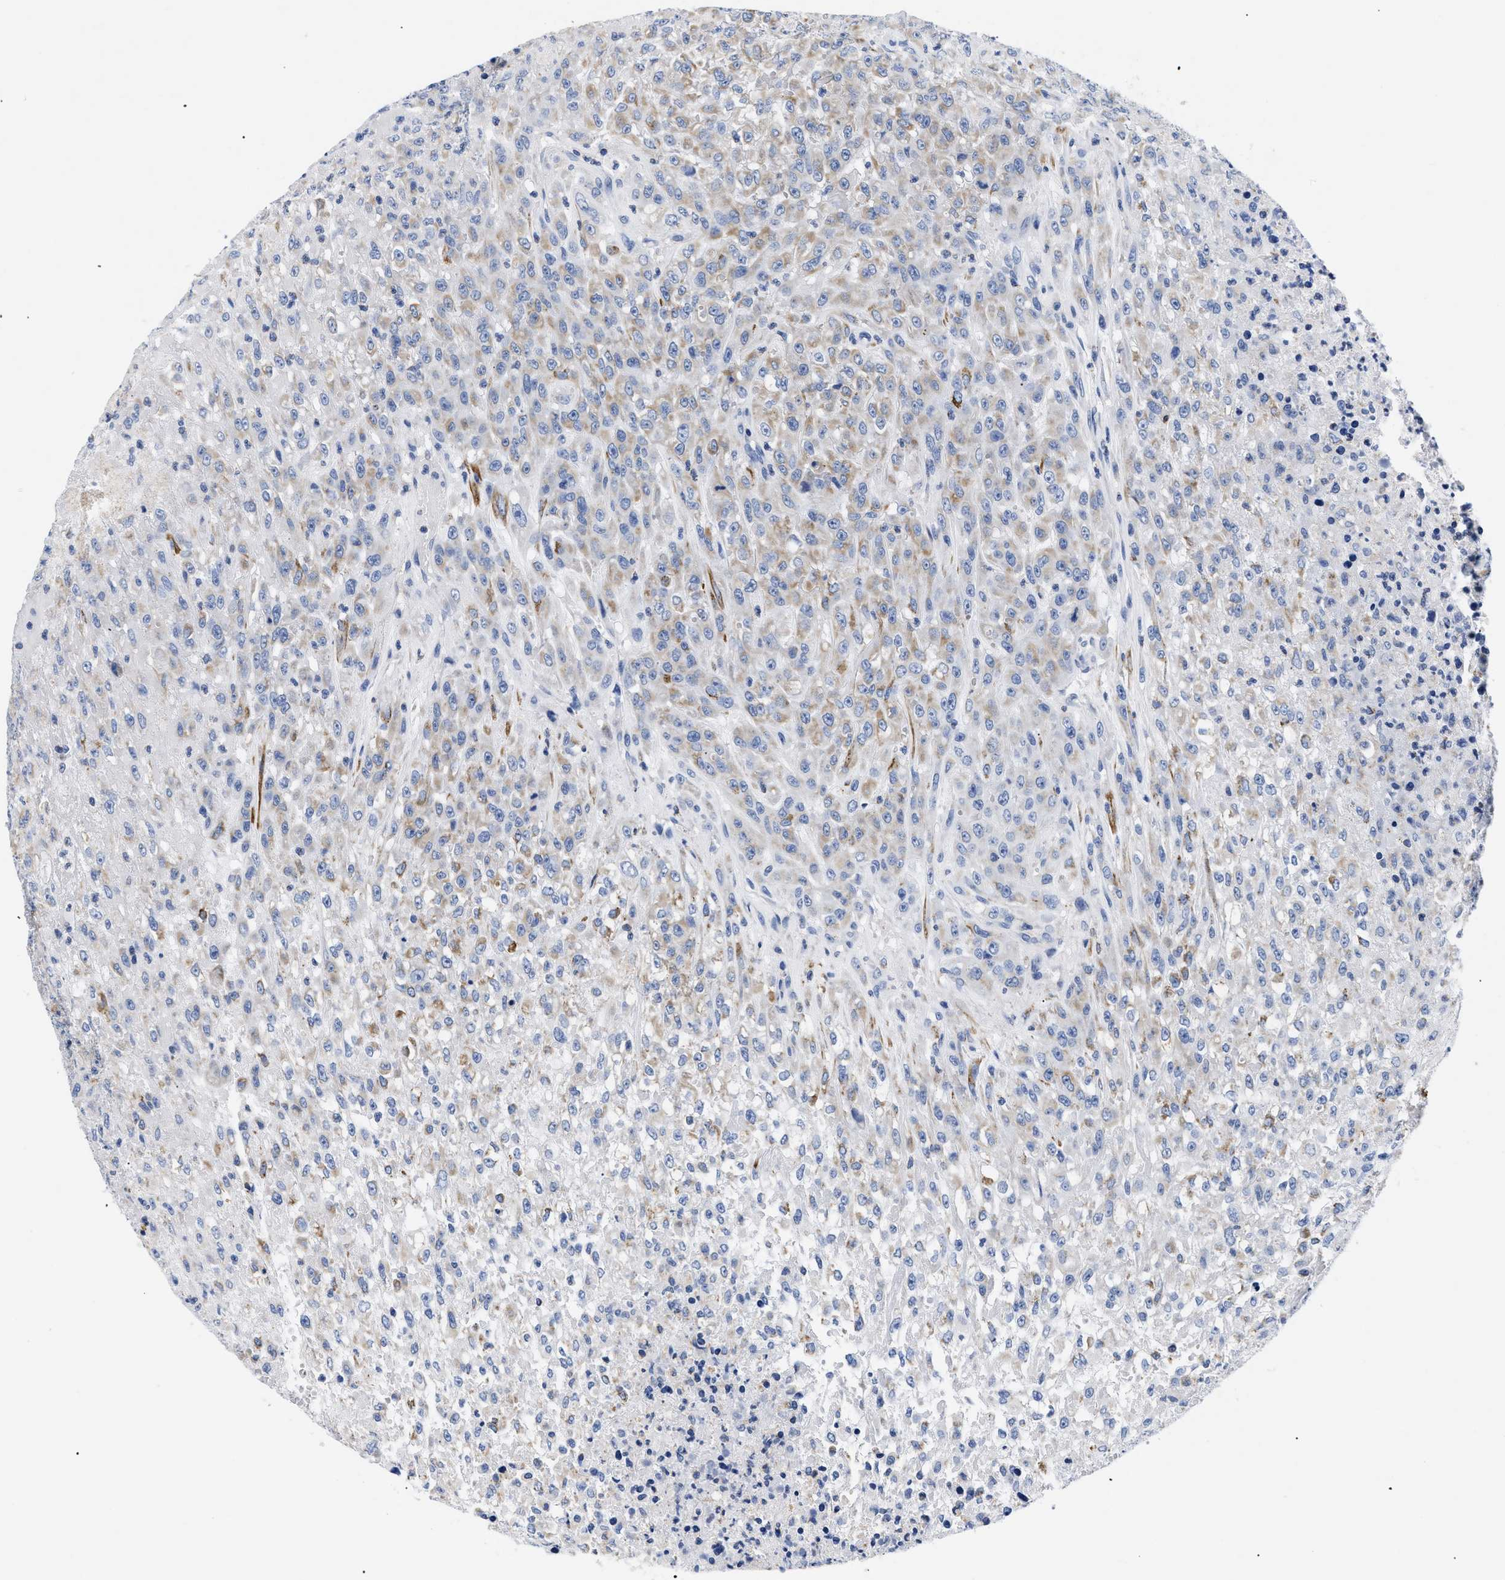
{"staining": {"intensity": "weak", "quantity": "25%-75%", "location": "cytoplasmic/membranous"}, "tissue": "urothelial cancer", "cell_type": "Tumor cells", "image_type": "cancer", "snomed": [{"axis": "morphology", "description": "Urothelial carcinoma, High grade"}, {"axis": "topography", "description": "Urinary bladder"}], "caption": "A low amount of weak cytoplasmic/membranous expression is identified in approximately 25%-75% of tumor cells in high-grade urothelial carcinoma tissue. The staining was performed using DAB (3,3'-diaminobenzidine) to visualize the protein expression in brown, while the nuclei were stained in blue with hematoxylin (Magnification: 20x).", "gene": "GPR149", "patient": {"sex": "male", "age": 46}}